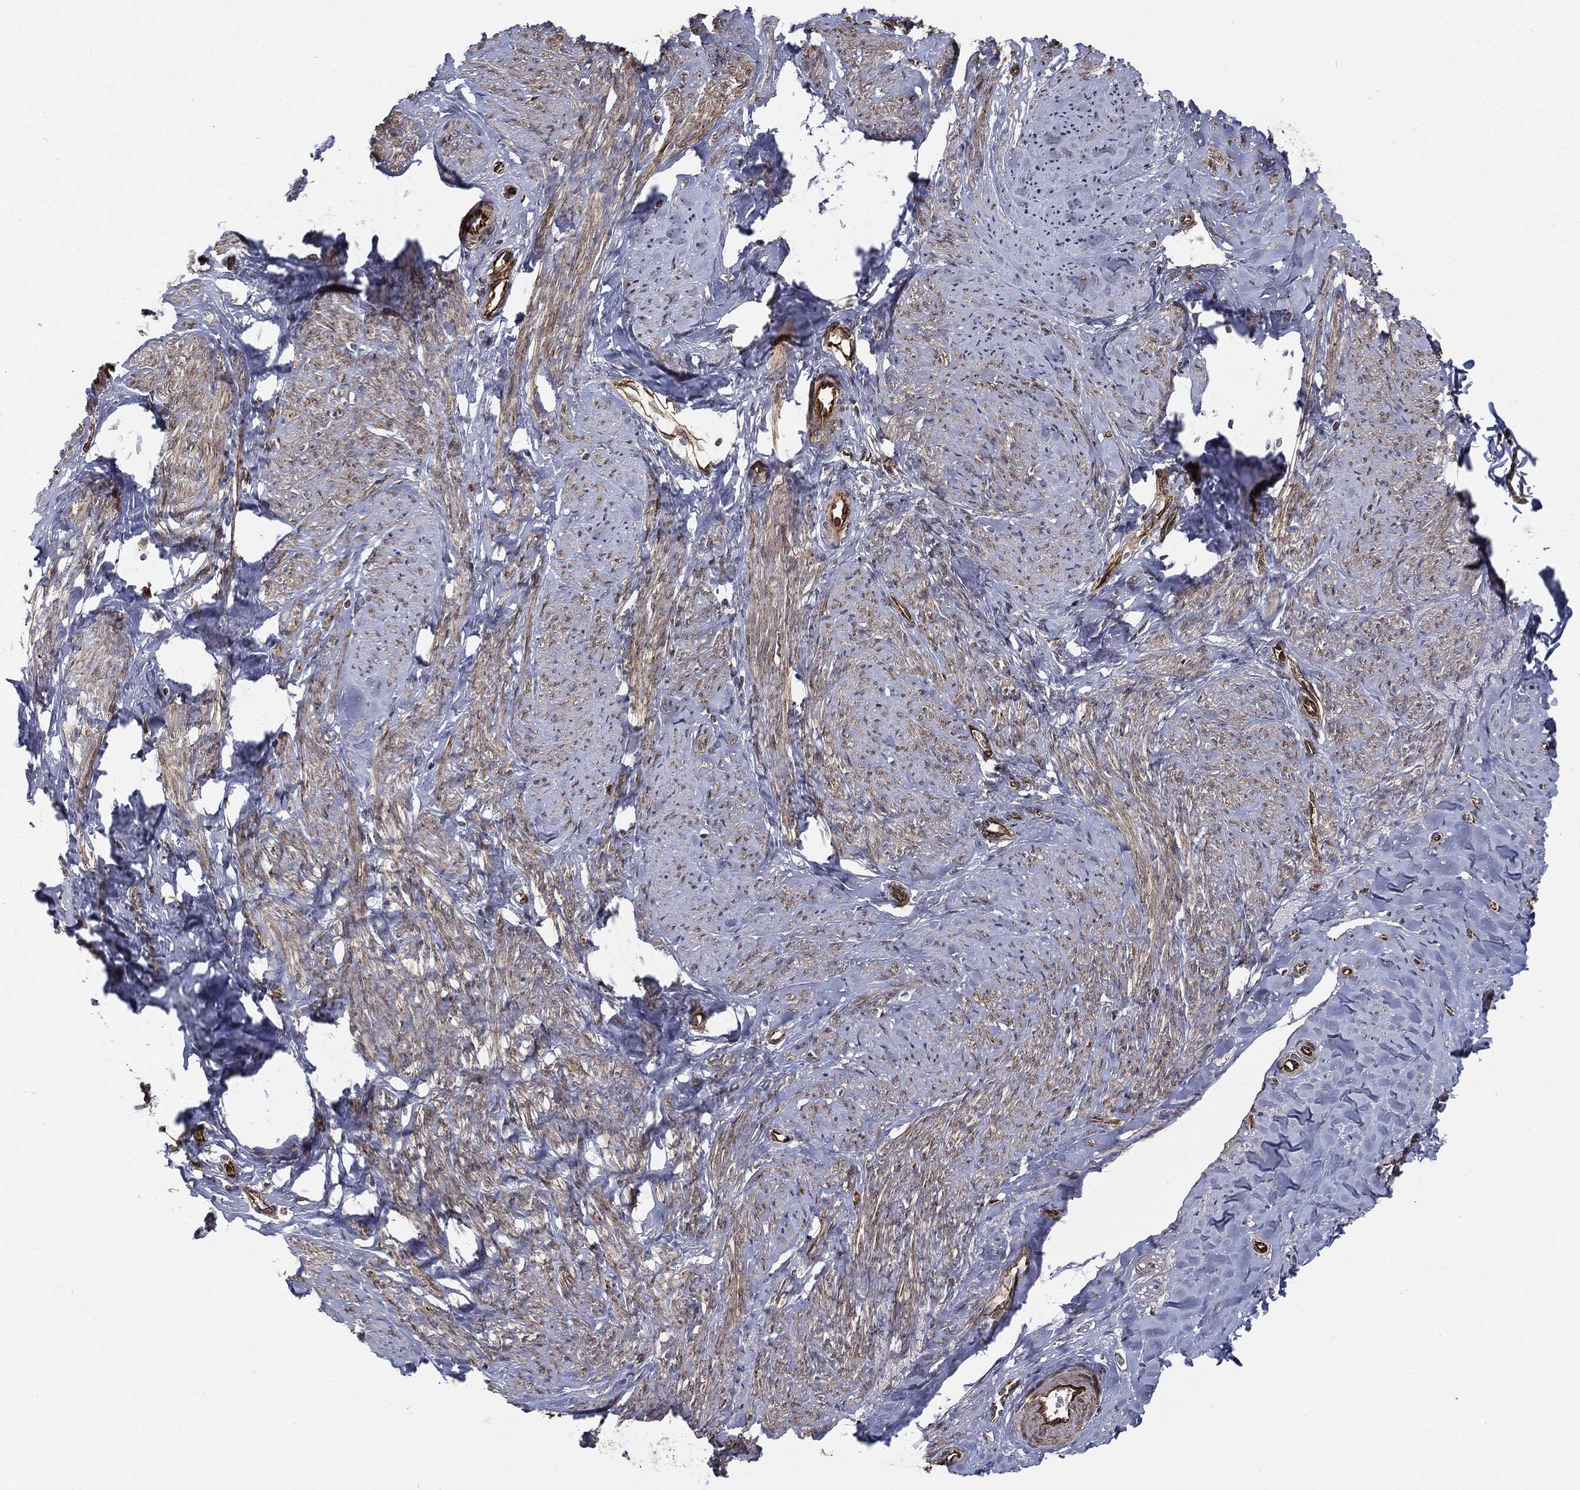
{"staining": {"intensity": "moderate", "quantity": "25%-75%", "location": "cytoplasmic/membranous"}, "tissue": "smooth muscle", "cell_type": "Smooth muscle cells", "image_type": "normal", "snomed": [{"axis": "morphology", "description": "Normal tissue, NOS"}, {"axis": "topography", "description": "Smooth muscle"}], "caption": "A brown stain highlights moderate cytoplasmic/membranous positivity of a protein in smooth muscle cells of normal human smooth muscle. Ihc stains the protein in brown and the nuclei are stained blue.", "gene": "CYLD", "patient": {"sex": "female", "age": 48}}